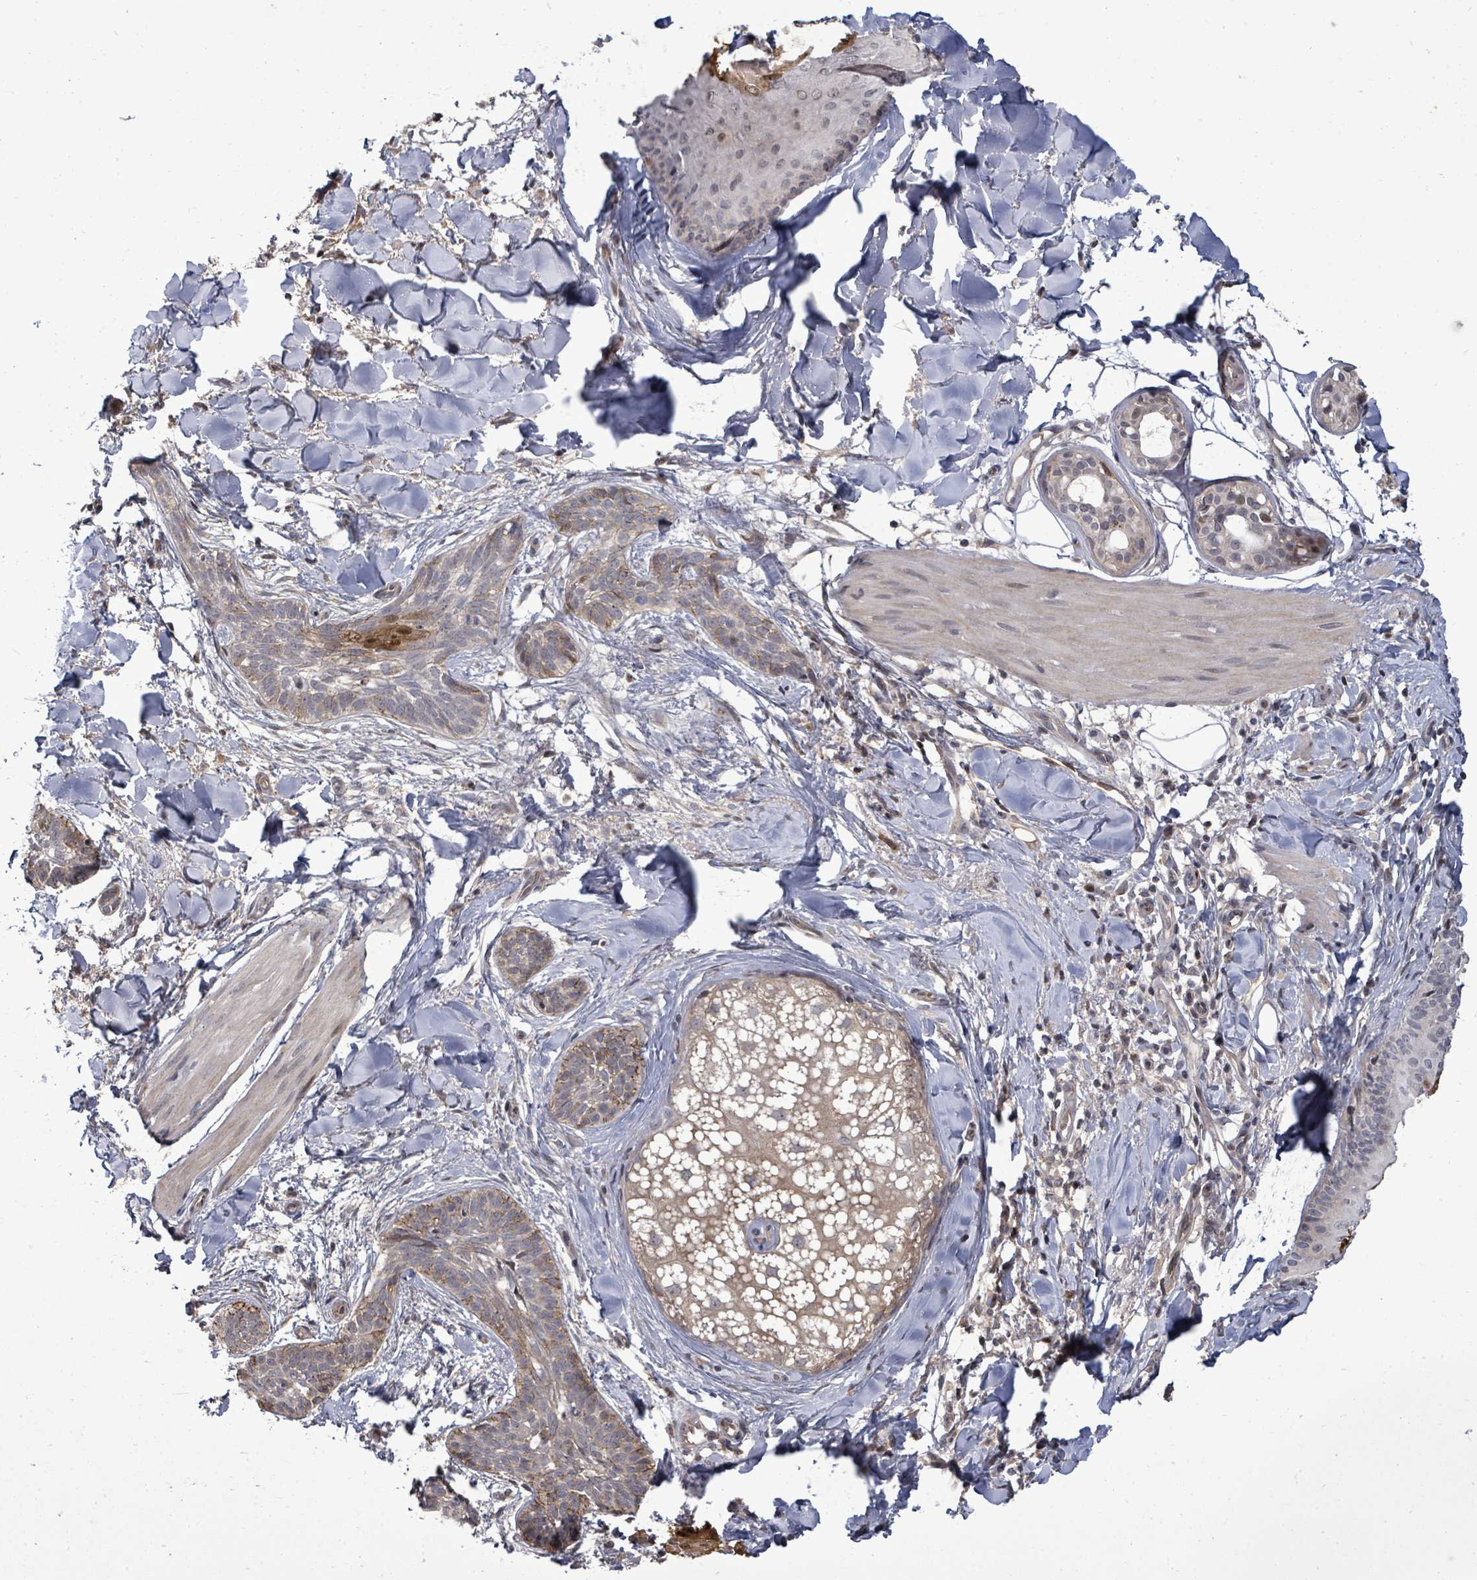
{"staining": {"intensity": "moderate", "quantity": "<25%", "location": "cytoplasmic/membranous"}, "tissue": "skin cancer", "cell_type": "Tumor cells", "image_type": "cancer", "snomed": [{"axis": "morphology", "description": "Basal cell carcinoma"}, {"axis": "topography", "description": "Skin"}], "caption": "Approximately <25% of tumor cells in skin cancer (basal cell carcinoma) demonstrate moderate cytoplasmic/membranous protein expression as visualized by brown immunohistochemical staining.", "gene": "KRTAP27-1", "patient": {"sex": "male", "age": 52}}